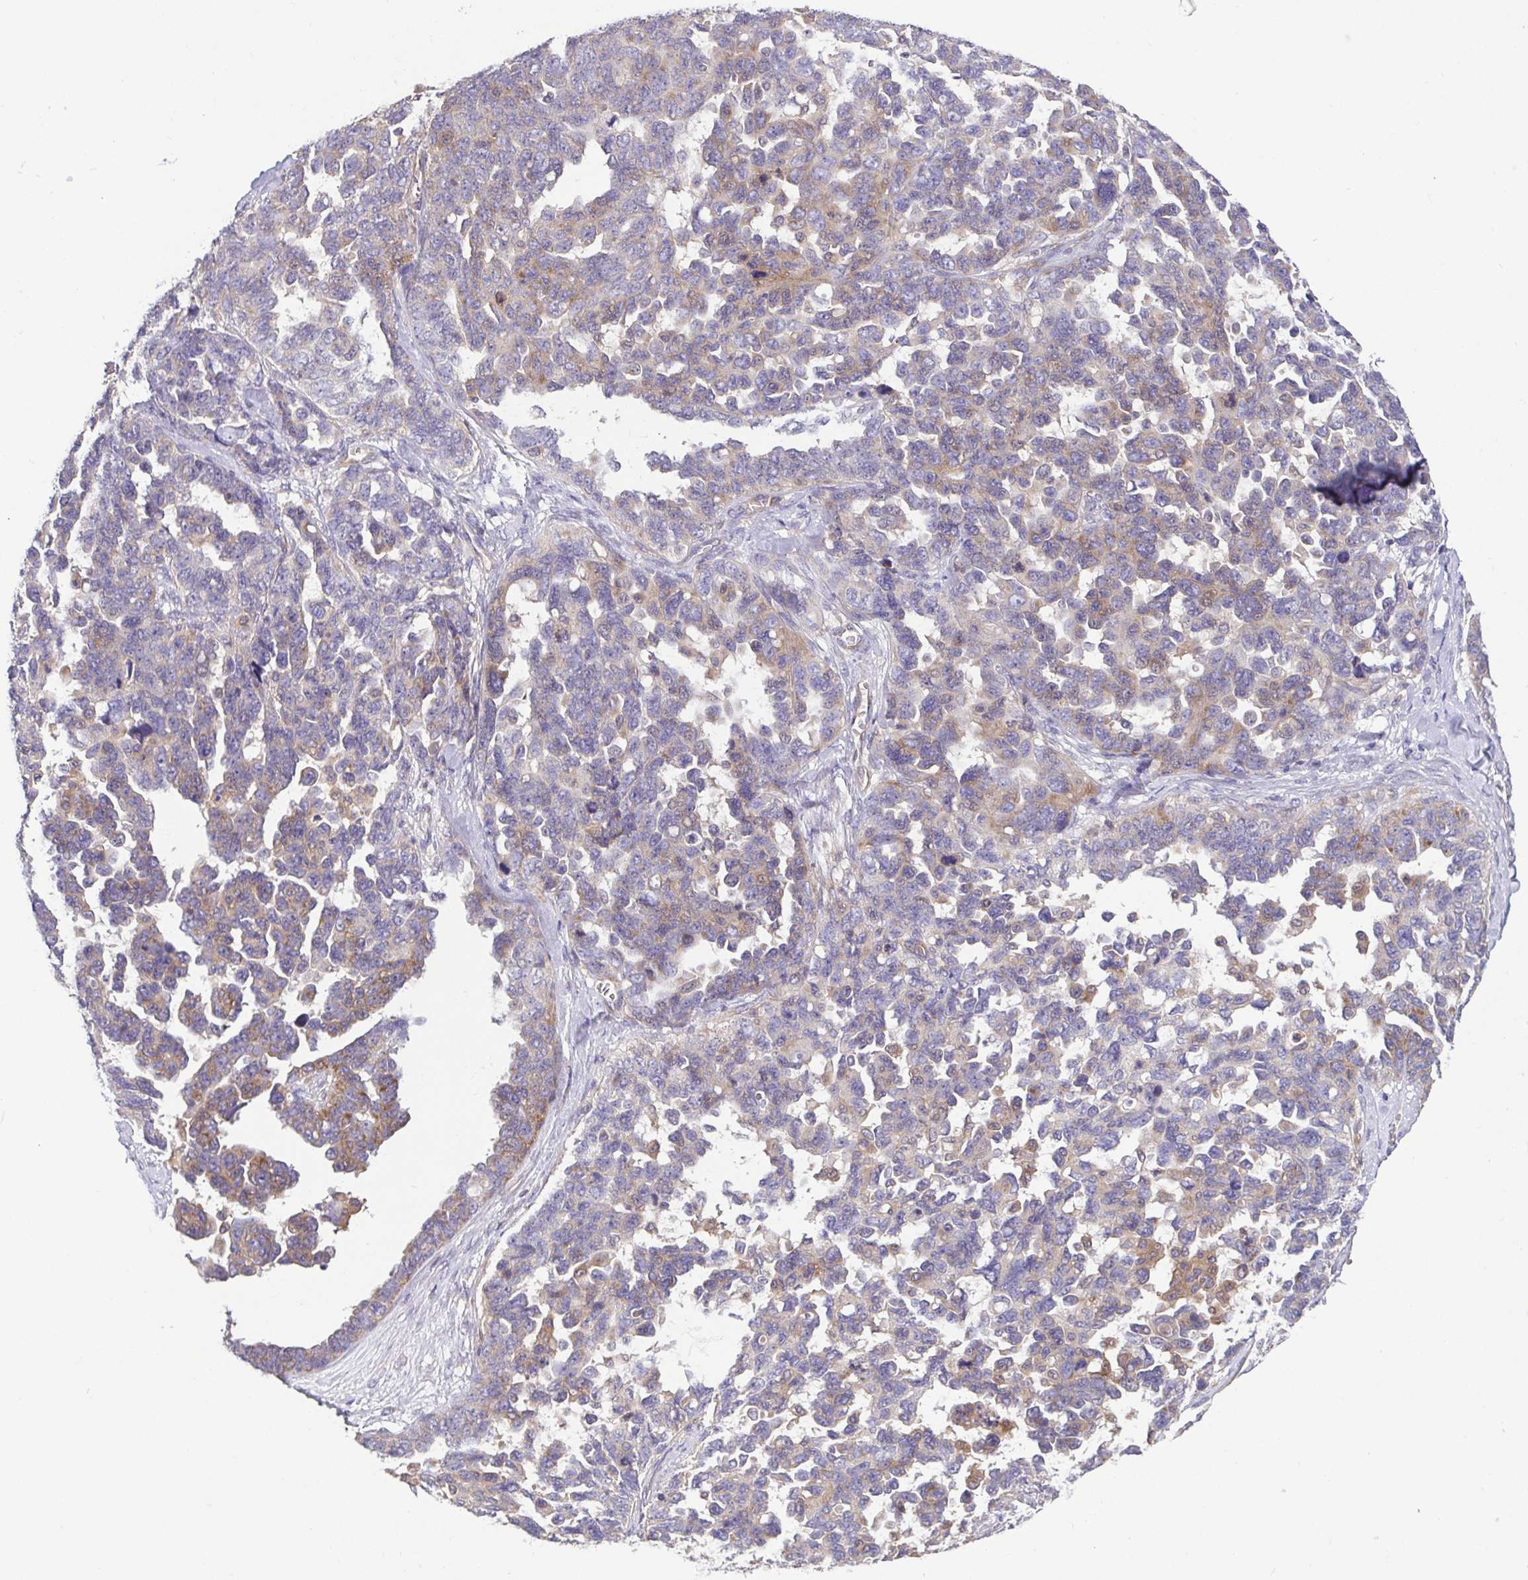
{"staining": {"intensity": "weak", "quantity": "25%-75%", "location": "cytoplasmic/membranous"}, "tissue": "ovarian cancer", "cell_type": "Tumor cells", "image_type": "cancer", "snomed": [{"axis": "morphology", "description": "Cystadenocarcinoma, serous, NOS"}, {"axis": "topography", "description": "Ovary"}], "caption": "Human ovarian cancer stained with a brown dye reveals weak cytoplasmic/membranous positive positivity in about 25%-75% of tumor cells.", "gene": "LMF2", "patient": {"sex": "female", "age": 69}}